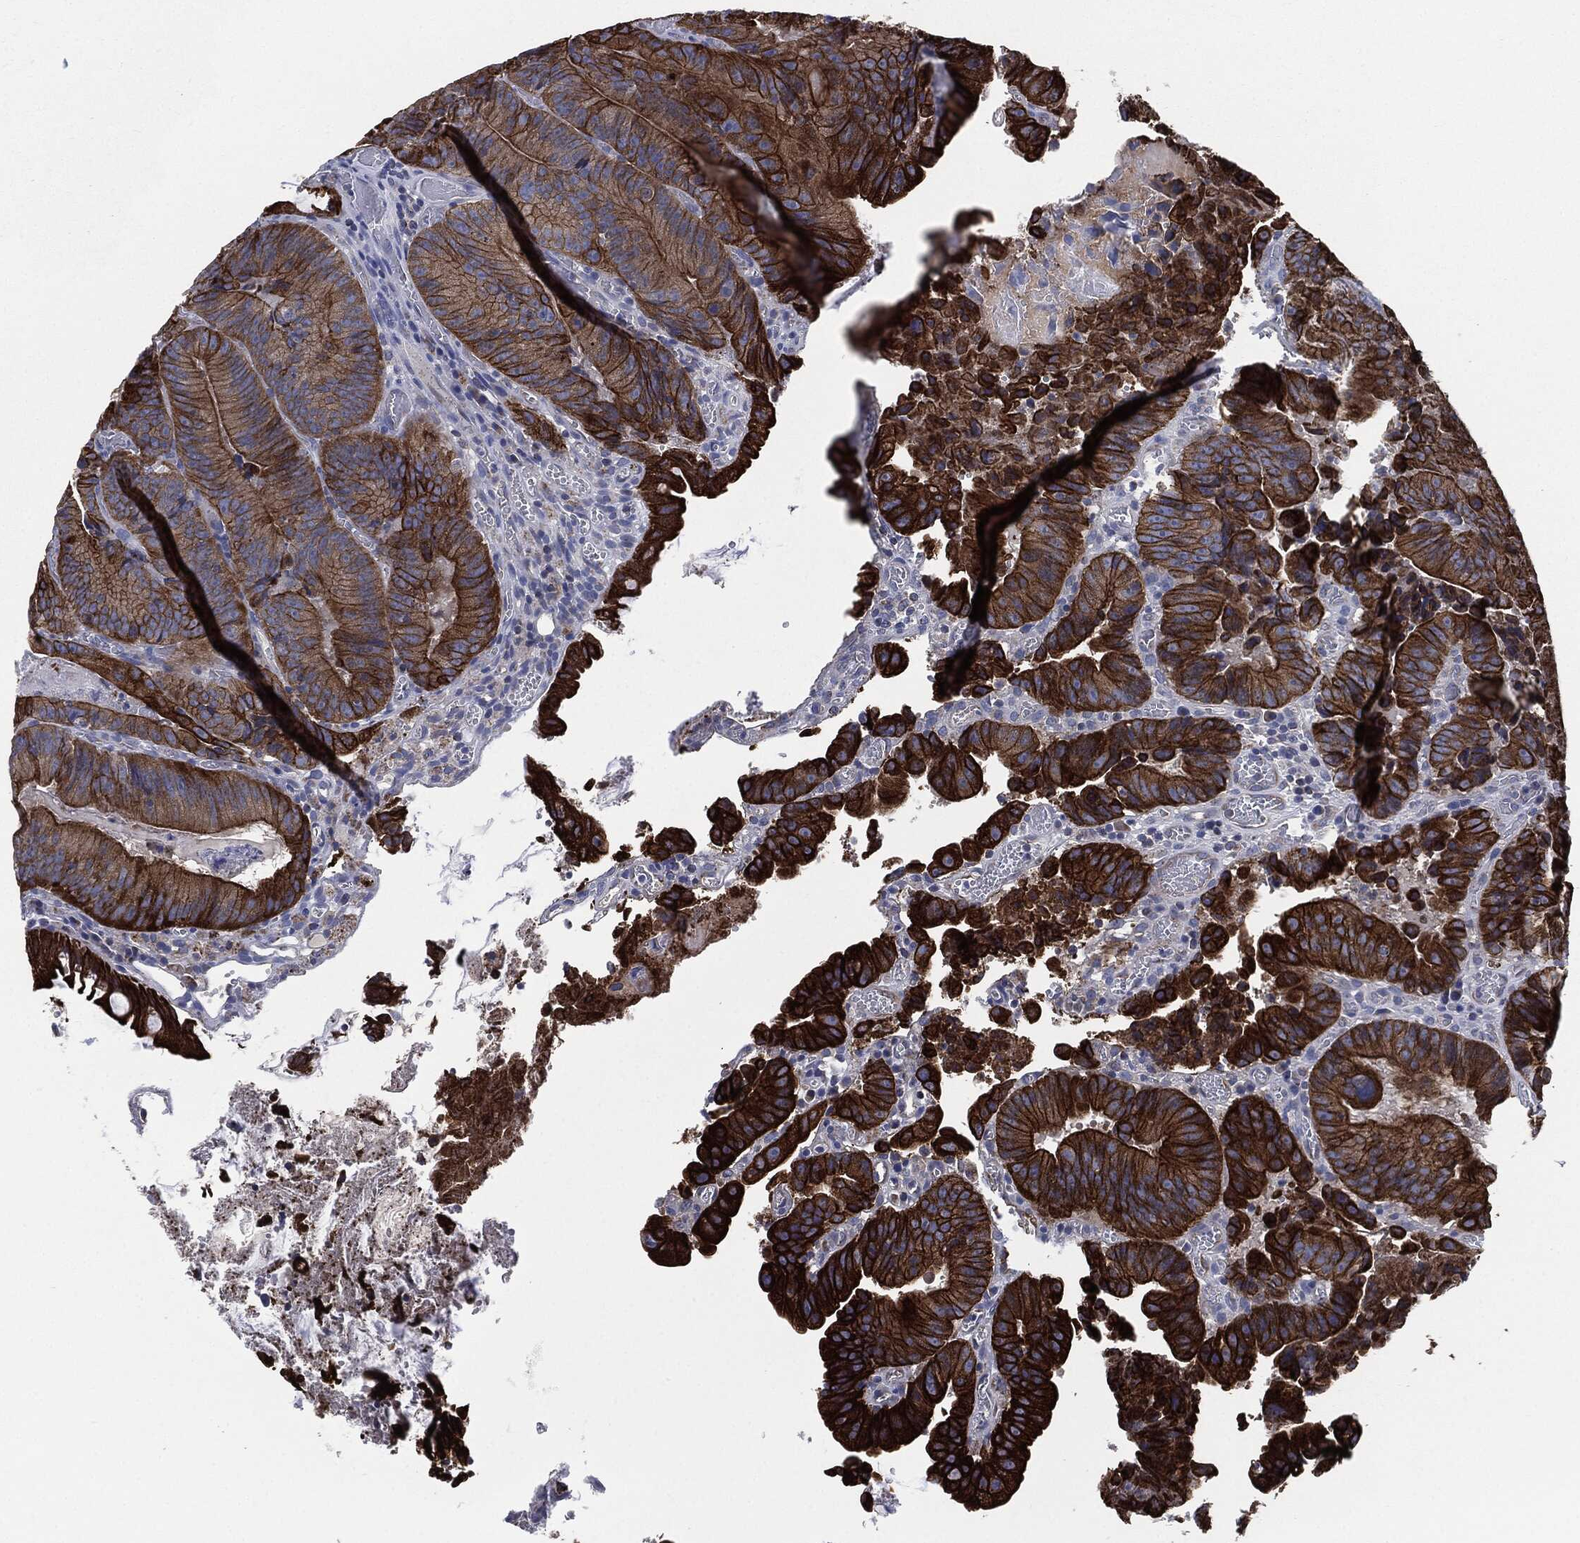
{"staining": {"intensity": "strong", "quantity": ">75%", "location": "cytoplasmic/membranous"}, "tissue": "colorectal cancer", "cell_type": "Tumor cells", "image_type": "cancer", "snomed": [{"axis": "morphology", "description": "Adenocarcinoma, NOS"}, {"axis": "topography", "description": "Colon"}], "caption": "About >75% of tumor cells in human colorectal adenocarcinoma show strong cytoplasmic/membranous protein positivity as visualized by brown immunohistochemical staining.", "gene": "SHROOM2", "patient": {"sex": "female", "age": 86}}